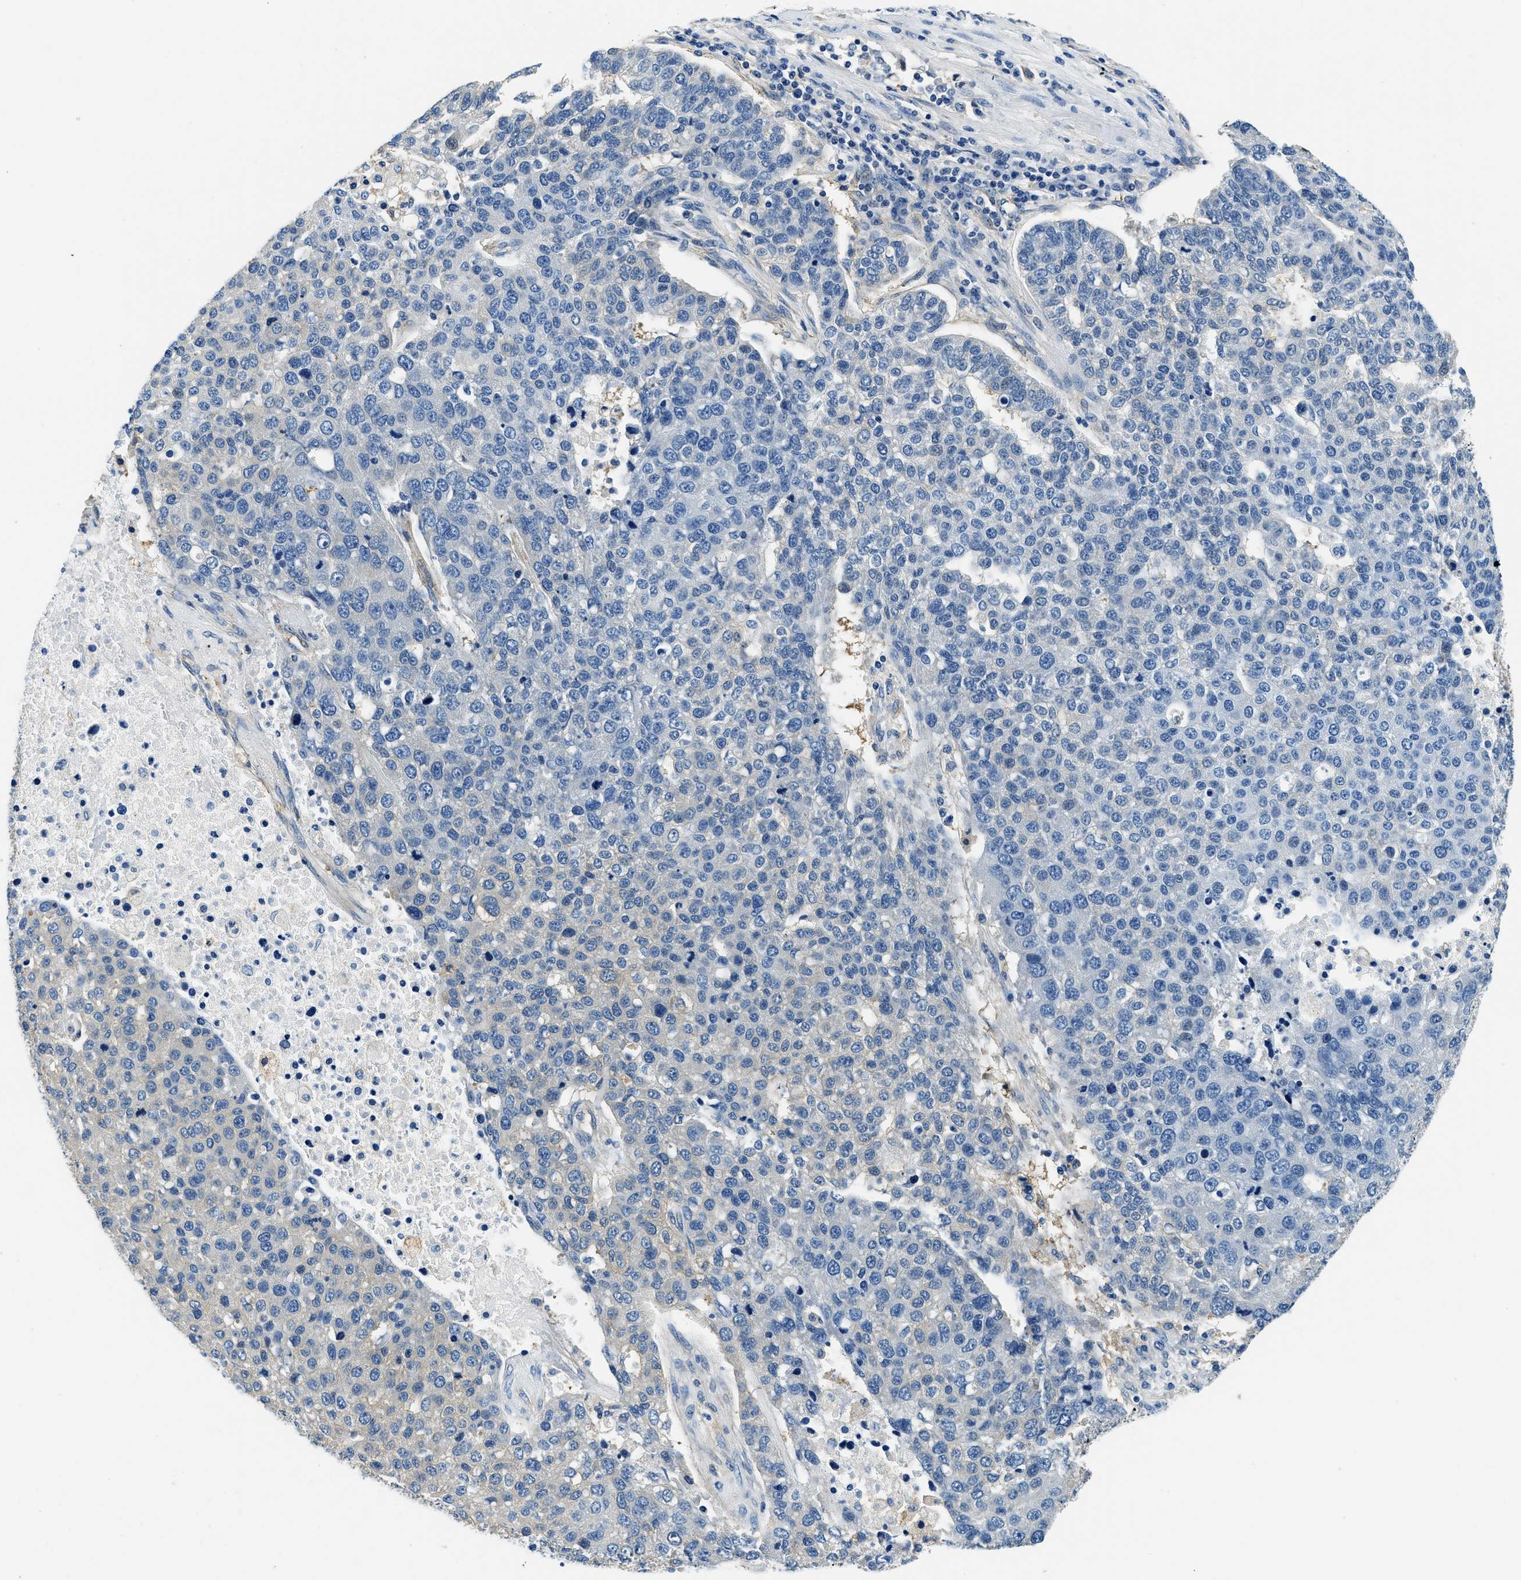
{"staining": {"intensity": "negative", "quantity": "none", "location": "none"}, "tissue": "pancreatic cancer", "cell_type": "Tumor cells", "image_type": "cancer", "snomed": [{"axis": "morphology", "description": "Adenocarcinoma, NOS"}, {"axis": "topography", "description": "Pancreas"}], "caption": "Tumor cells show no significant staining in pancreatic cancer (adenocarcinoma).", "gene": "TWF1", "patient": {"sex": "female", "age": 61}}